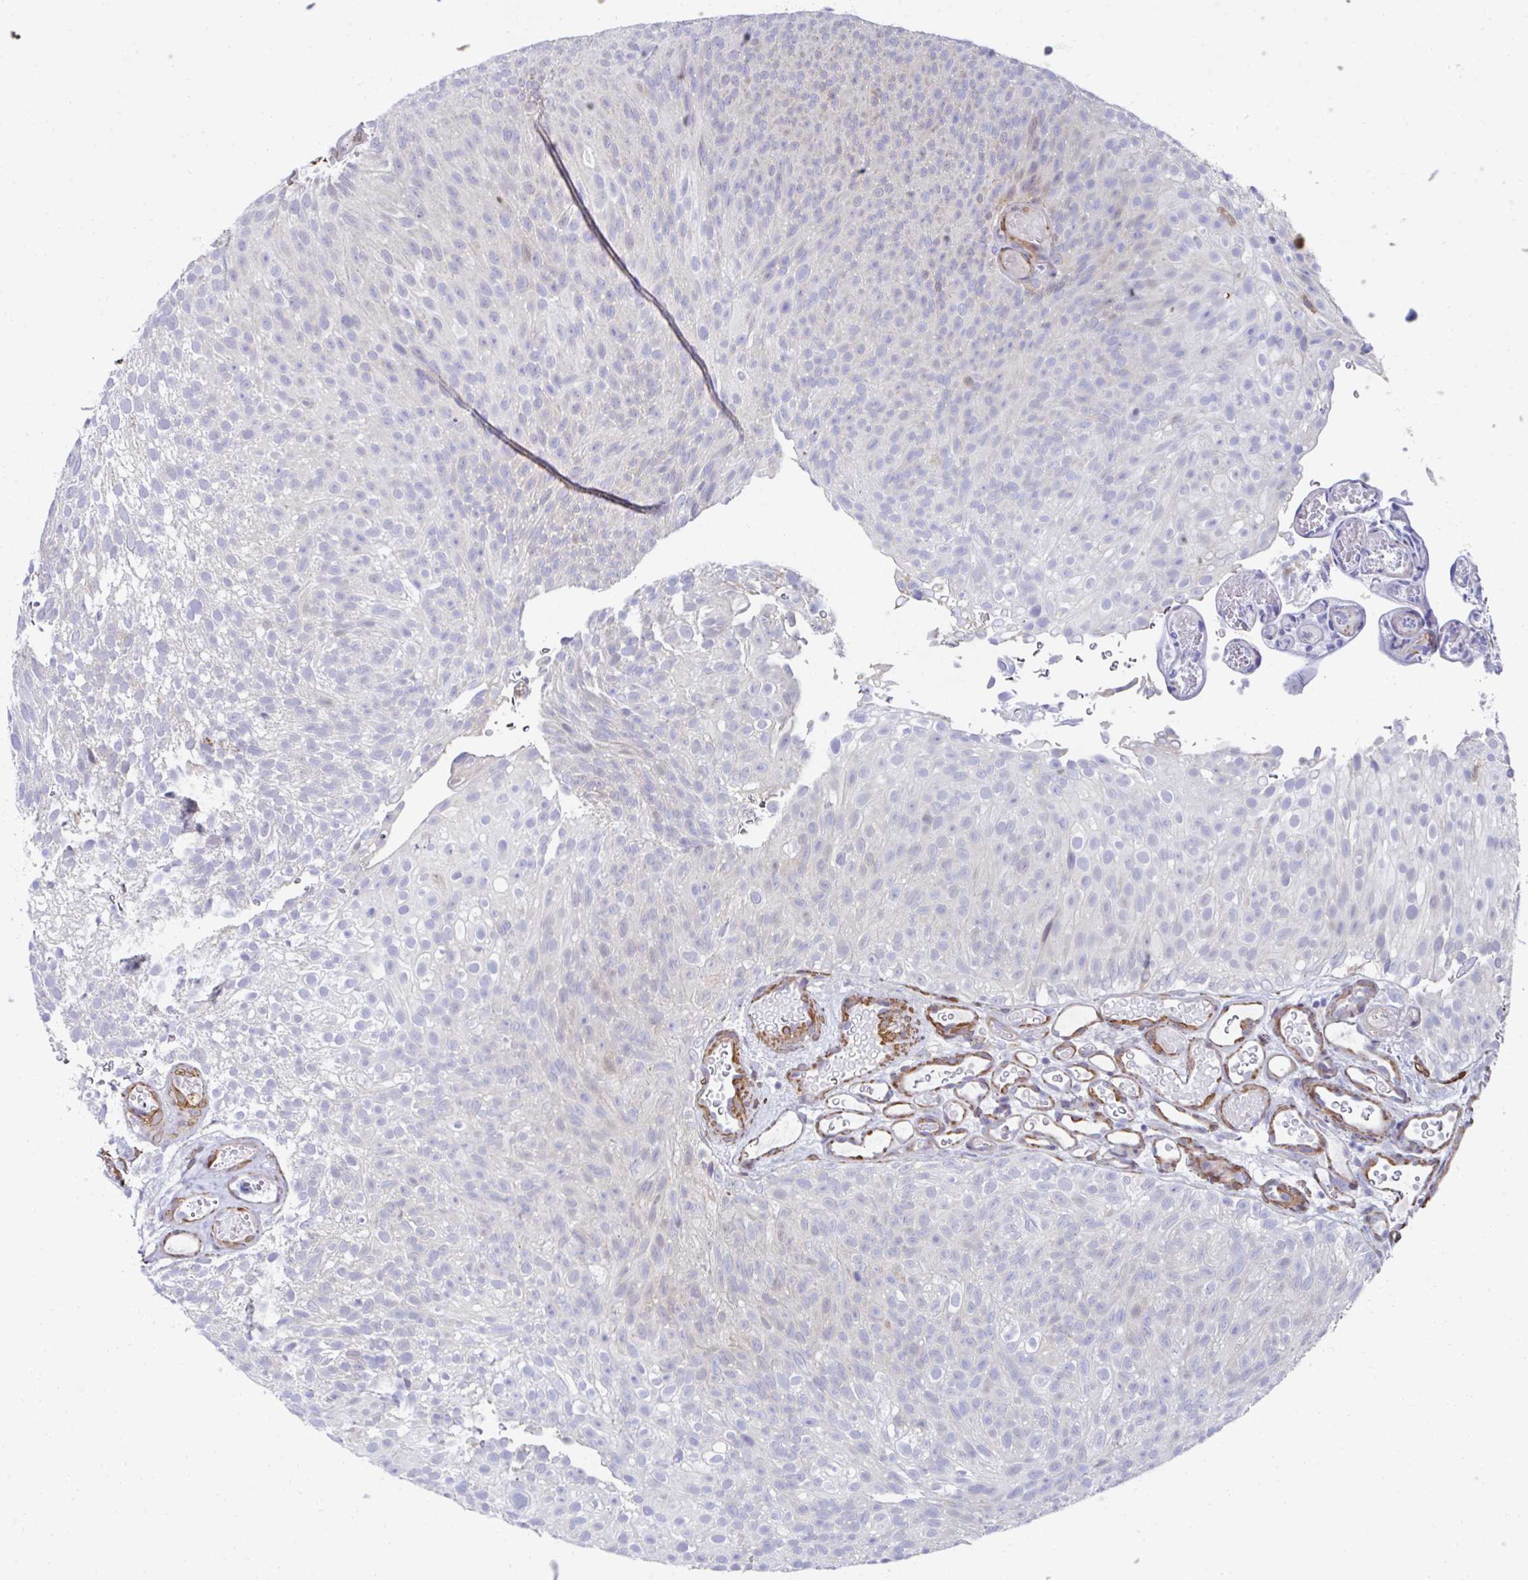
{"staining": {"intensity": "negative", "quantity": "none", "location": "none"}, "tissue": "urothelial cancer", "cell_type": "Tumor cells", "image_type": "cancer", "snomed": [{"axis": "morphology", "description": "Urothelial carcinoma, Low grade"}, {"axis": "topography", "description": "Urinary bladder"}], "caption": "Immunohistochemistry of human urothelial carcinoma (low-grade) reveals no staining in tumor cells.", "gene": "FBXL13", "patient": {"sex": "male", "age": 78}}